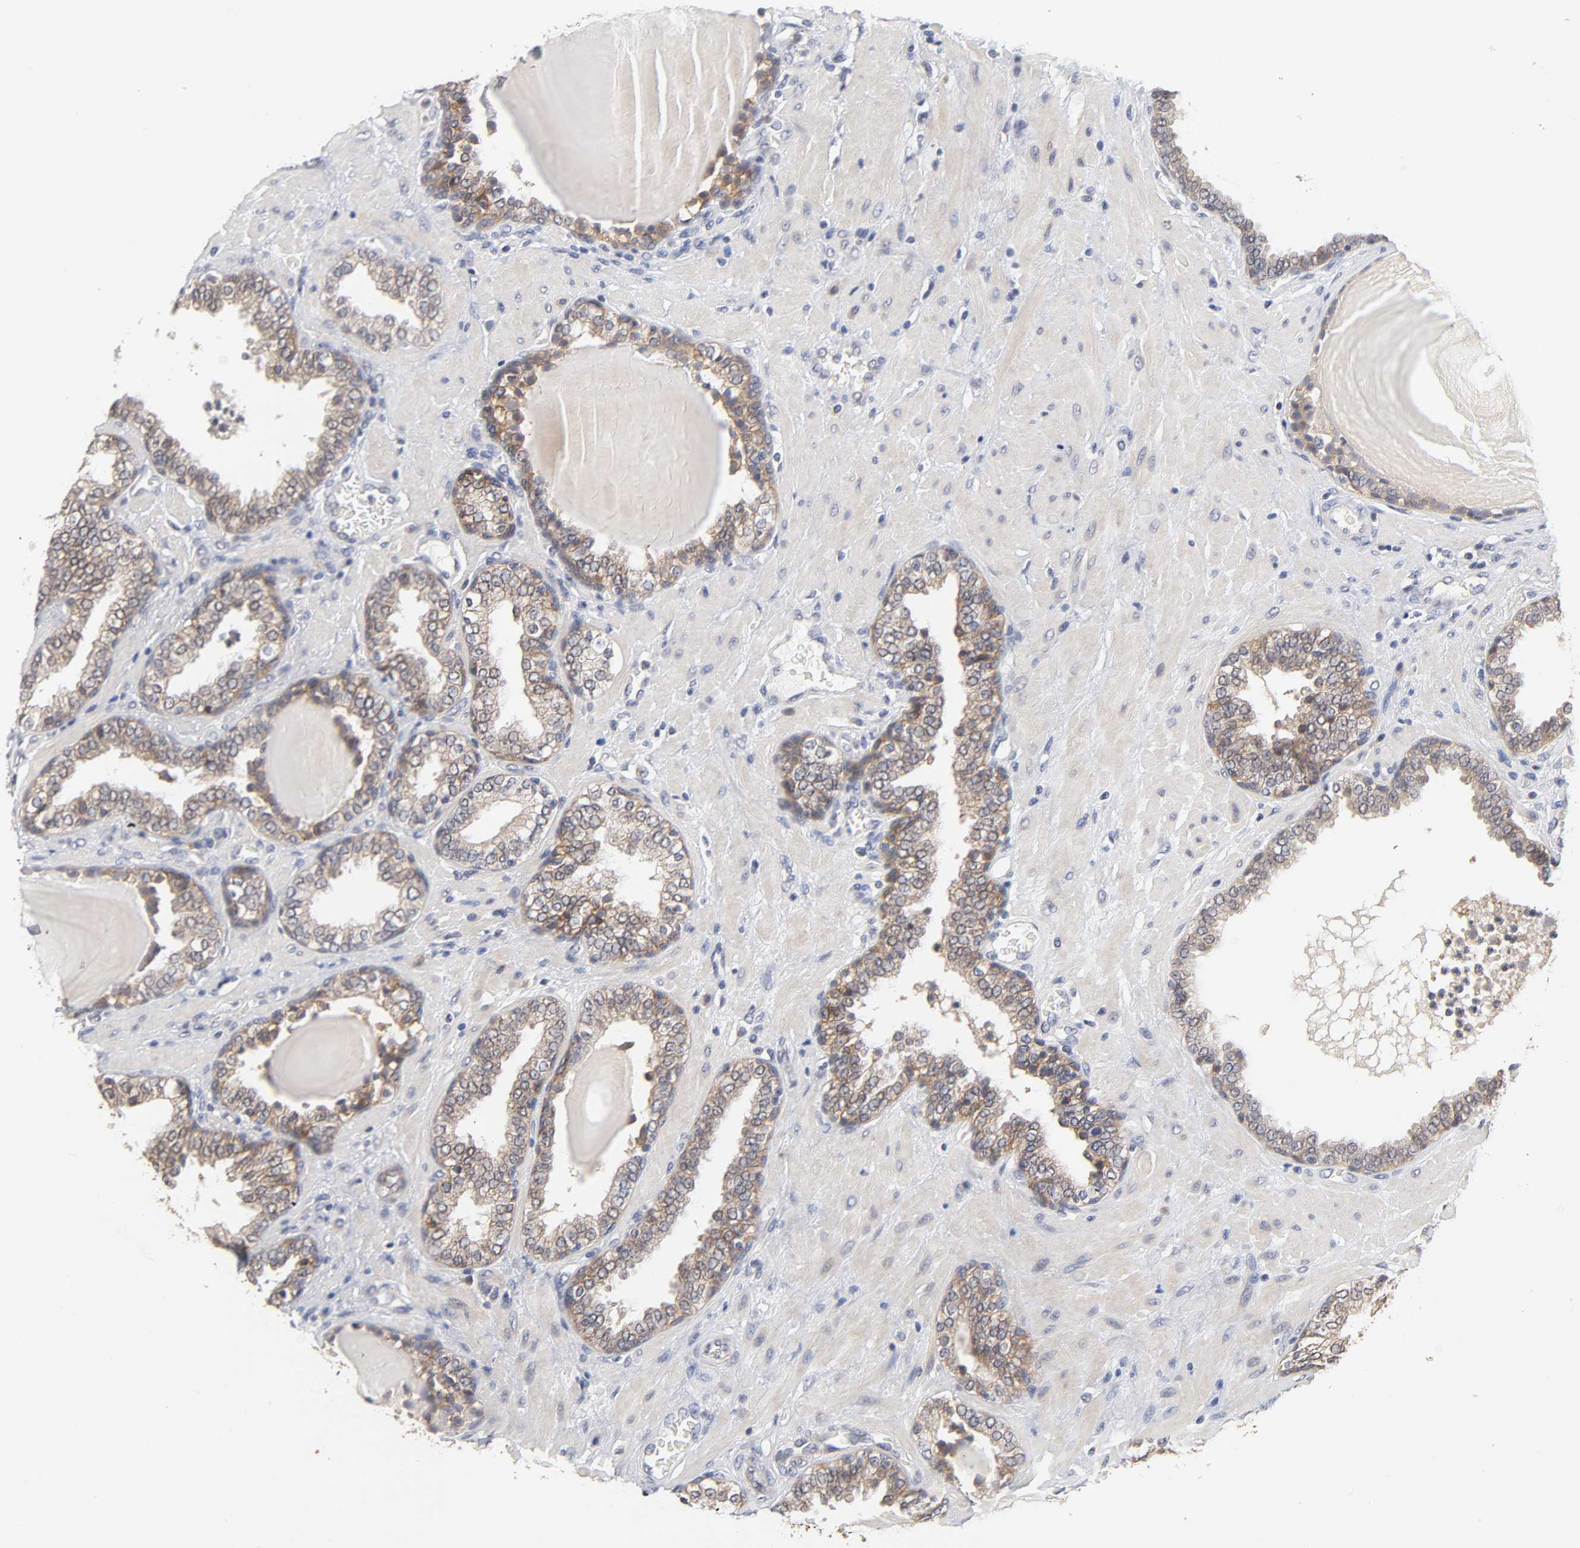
{"staining": {"intensity": "moderate", "quantity": ">75%", "location": "cytoplasmic/membranous"}, "tissue": "prostate", "cell_type": "Glandular cells", "image_type": "normal", "snomed": [{"axis": "morphology", "description": "Normal tissue, NOS"}, {"axis": "topography", "description": "Prostate"}], "caption": "Protein positivity by immunohistochemistry (IHC) displays moderate cytoplasmic/membranous expression in about >75% of glandular cells in unremarkable prostate.", "gene": "CXADR", "patient": {"sex": "male", "age": 51}}